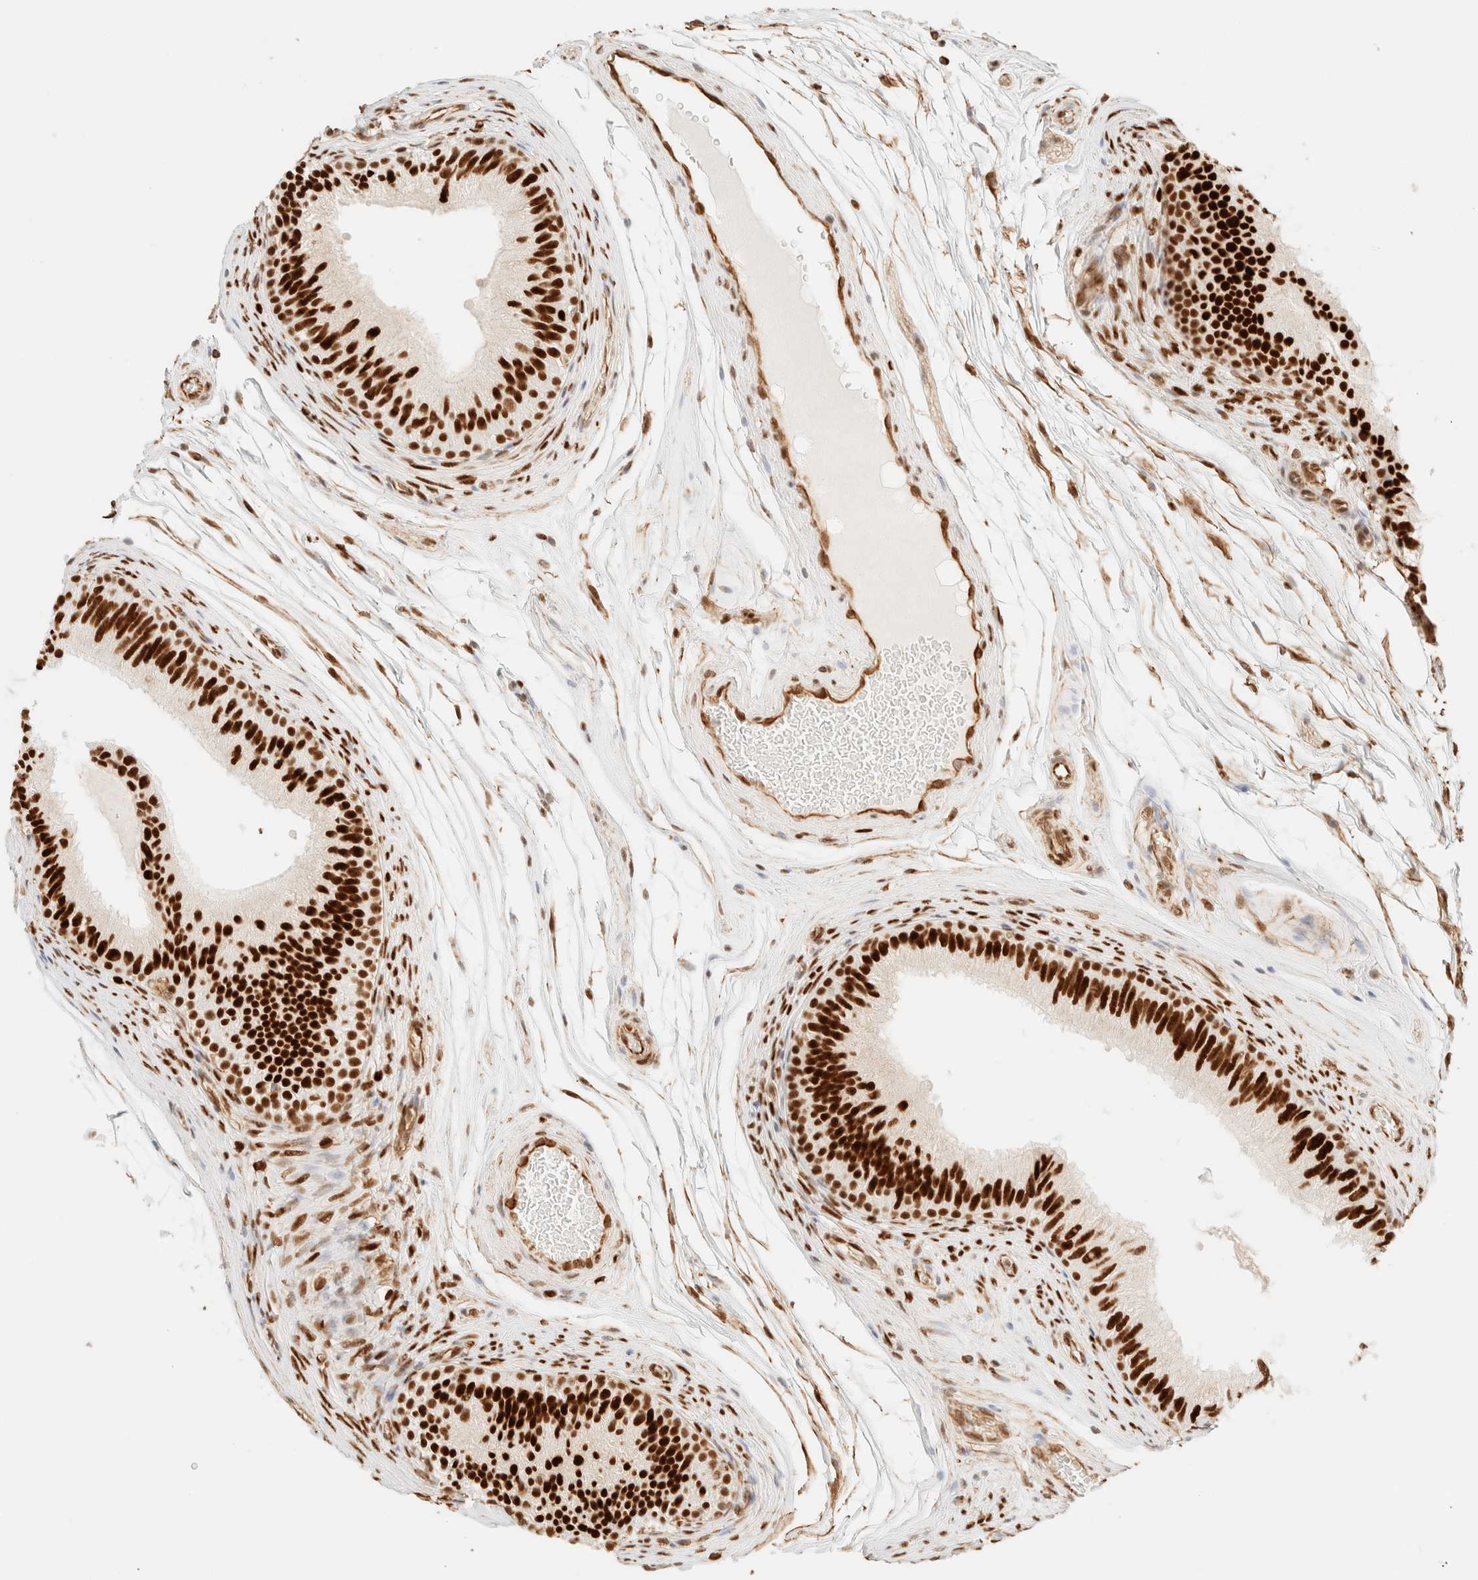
{"staining": {"intensity": "strong", "quantity": ">75%", "location": "nuclear"}, "tissue": "epididymis", "cell_type": "Glandular cells", "image_type": "normal", "snomed": [{"axis": "morphology", "description": "Normal tissue, NOS"}, {"axis": "topography", "description": "Epididymis"}], "caption": "Unremarkable epididymis displays strong nuclear staining in approximately >75% of glandular cells, visualized by immunohistochemistry.", "gene": "ZSCAN18", "patient": {"sex": "male", "age": 36}}